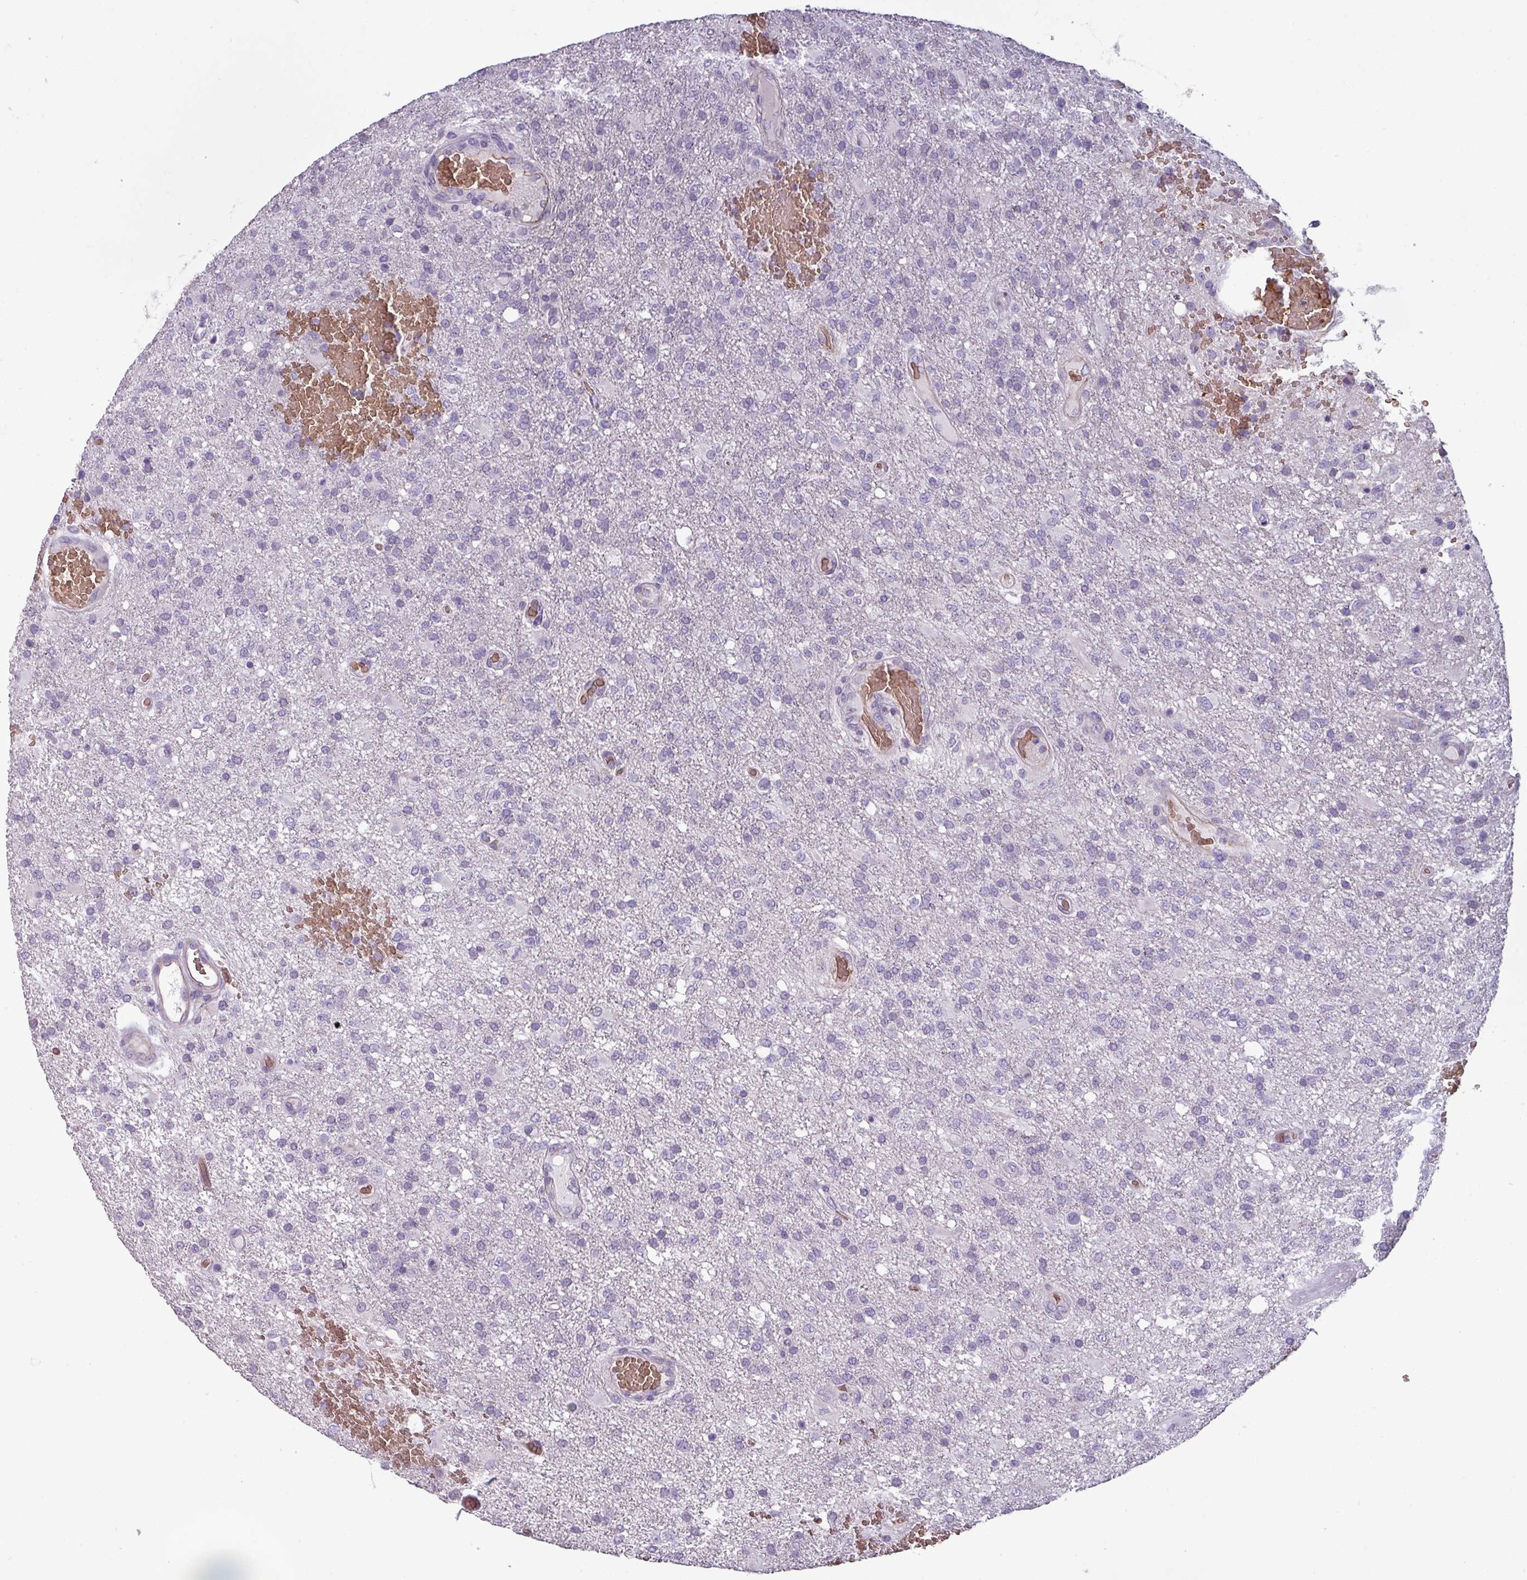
{"staining": {"intensity": "negative", "quantity": "none", "location": "none"}, "tissue": "glioma", "cell_type": "Tumor cells", "image_type": "cancer", "snomed": [{"axis": "morphology", "description": "Glioma, malignant, High grade"}, {"axis": "topography", "description": "Brain"}], "caption": "This is an immunohistochemistry (IHC) histopathology image of glioma. There is no expression in tumor cells.", "gene": "AREL1", "patient": {"sex": "female", "age": 74}}